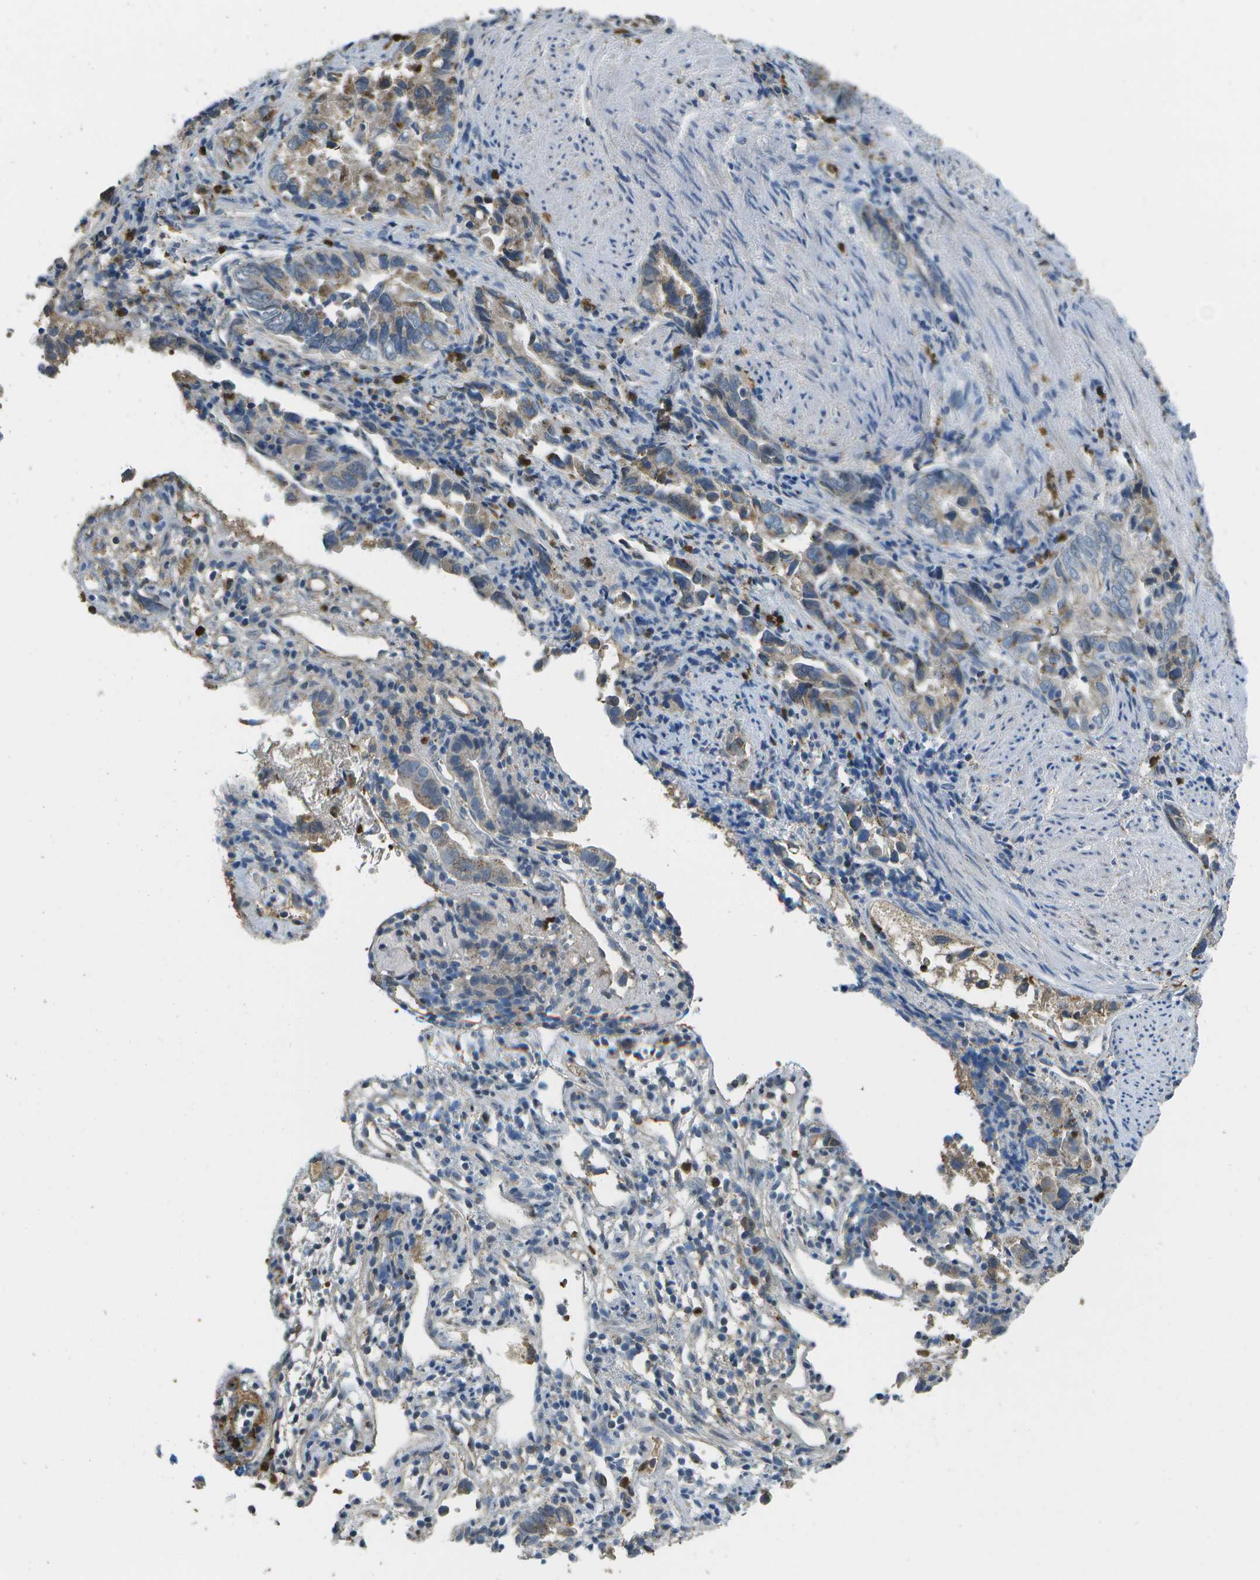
{"staining": {"intensity": "moderate", "quantity": "25%-75%", "location": "cytoplasmic/membranous"}, "tissue": "liver cancer", "cell_type": "Tumor cells", "image_type": "cancer", "snomed": [{"axis": "morphology", "description": "Cholangiocarcinoma"}, {"axis": "topography", "description": "Liver"}], "caption": "Human cholangiocarcinoma (liver) stained for a protein (brown) reveals moderate cytoplasmic/membranous positive staining in about 25%-75% of tumor cells.", "gene": "CACHD1", "patient": {"sex": "female", "age": 79}}